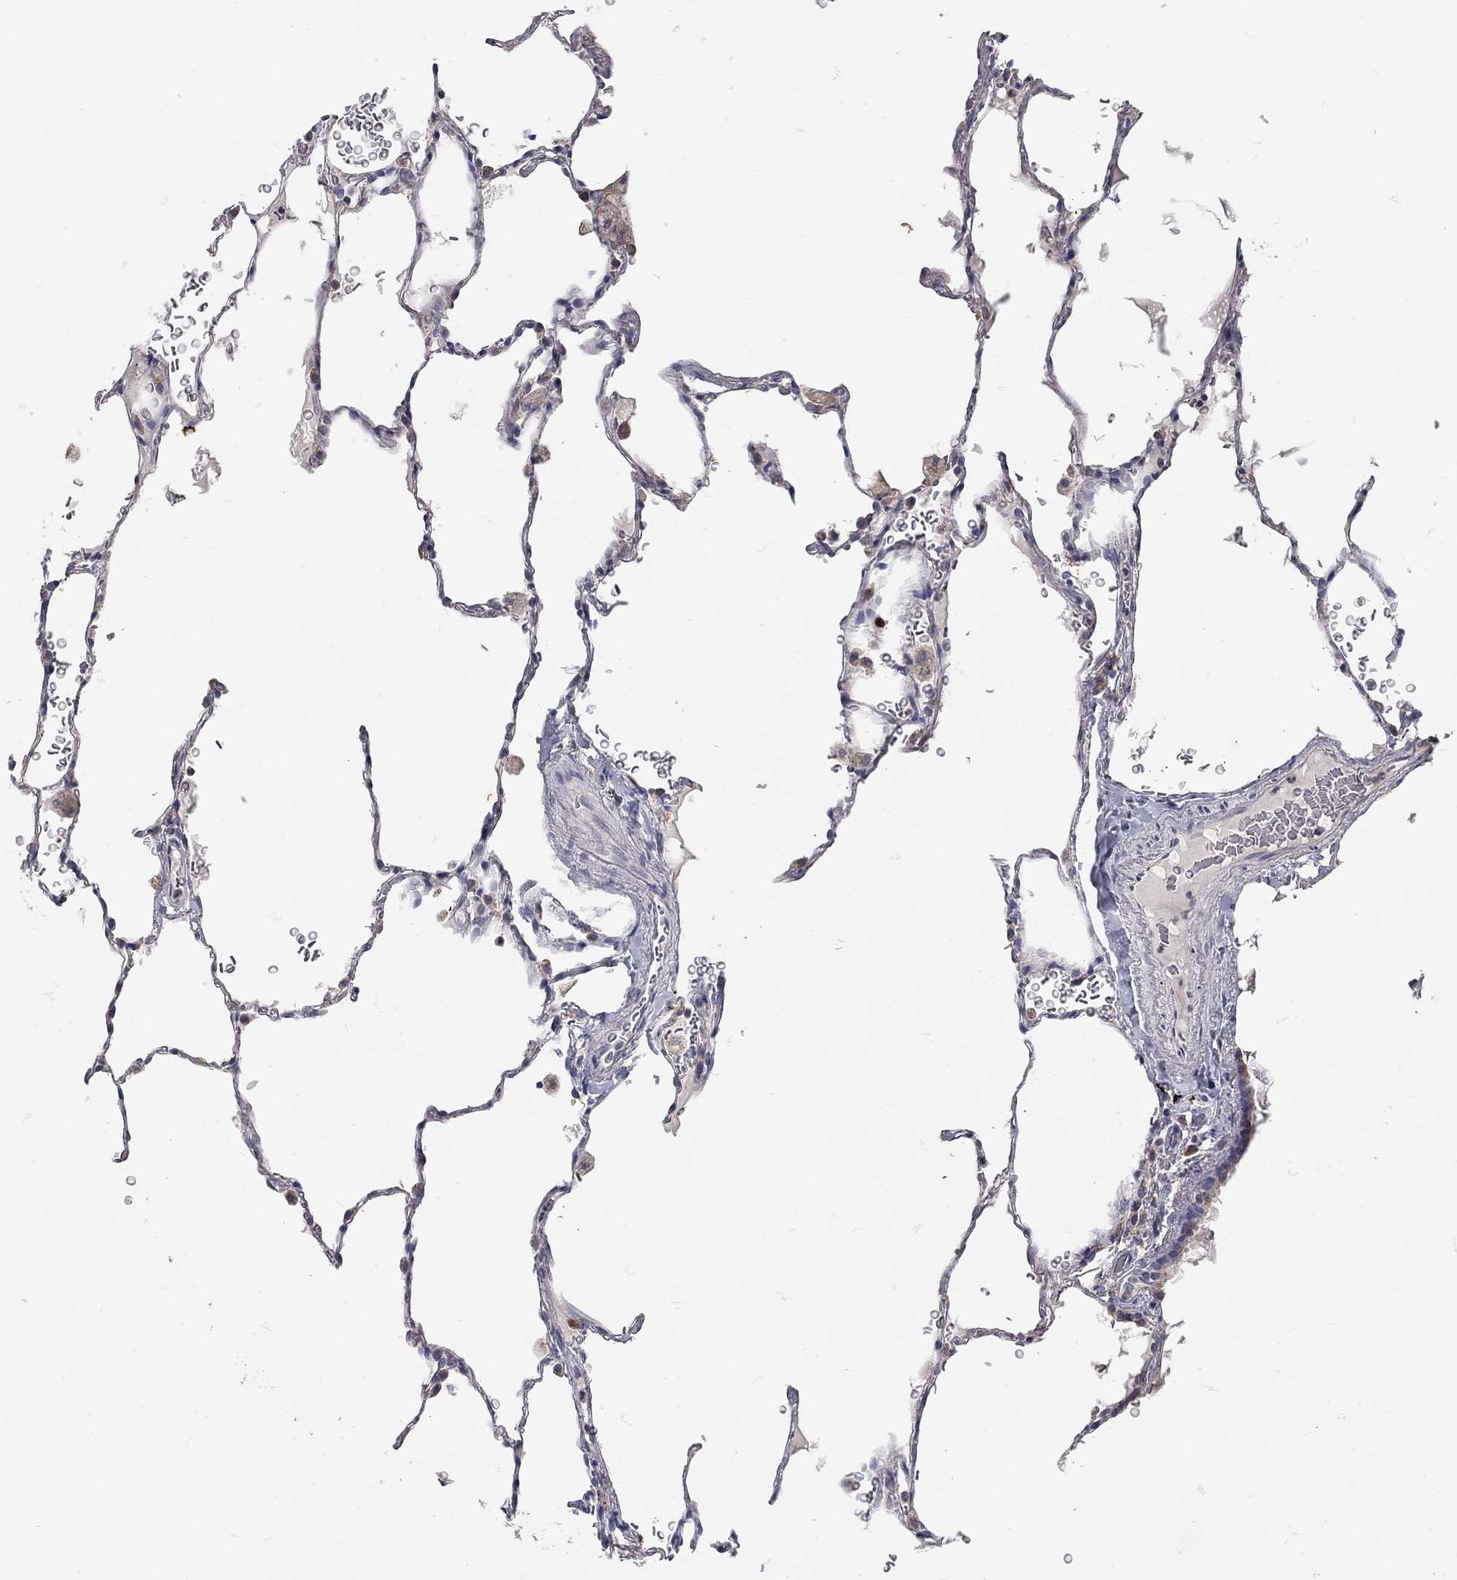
{"staining": {"intensity": "negative", "quantity": "none", "location": "none"}, "tissue": "lung", "cell_type": "Alveolar cells", "image_type": "normal", "snomed": [{"axis": "morphology", "description": "Normal tissue, NOS"}, {"axis": "morphology", "description": "Adenocarcinoma, metastatic, NOS"}, {"axis": "topography", "description": "Lung"}], "caption": "The photomicrograph displays no significant positivity in alveolar cells of lung. (Stains: DAB immunohistochemistry with hematoxylin counter stain, Microscopy: brightfield microscopy at high magnification).", "gene": "XAGE2", "patient": {"sex": "male", "age": 45}}